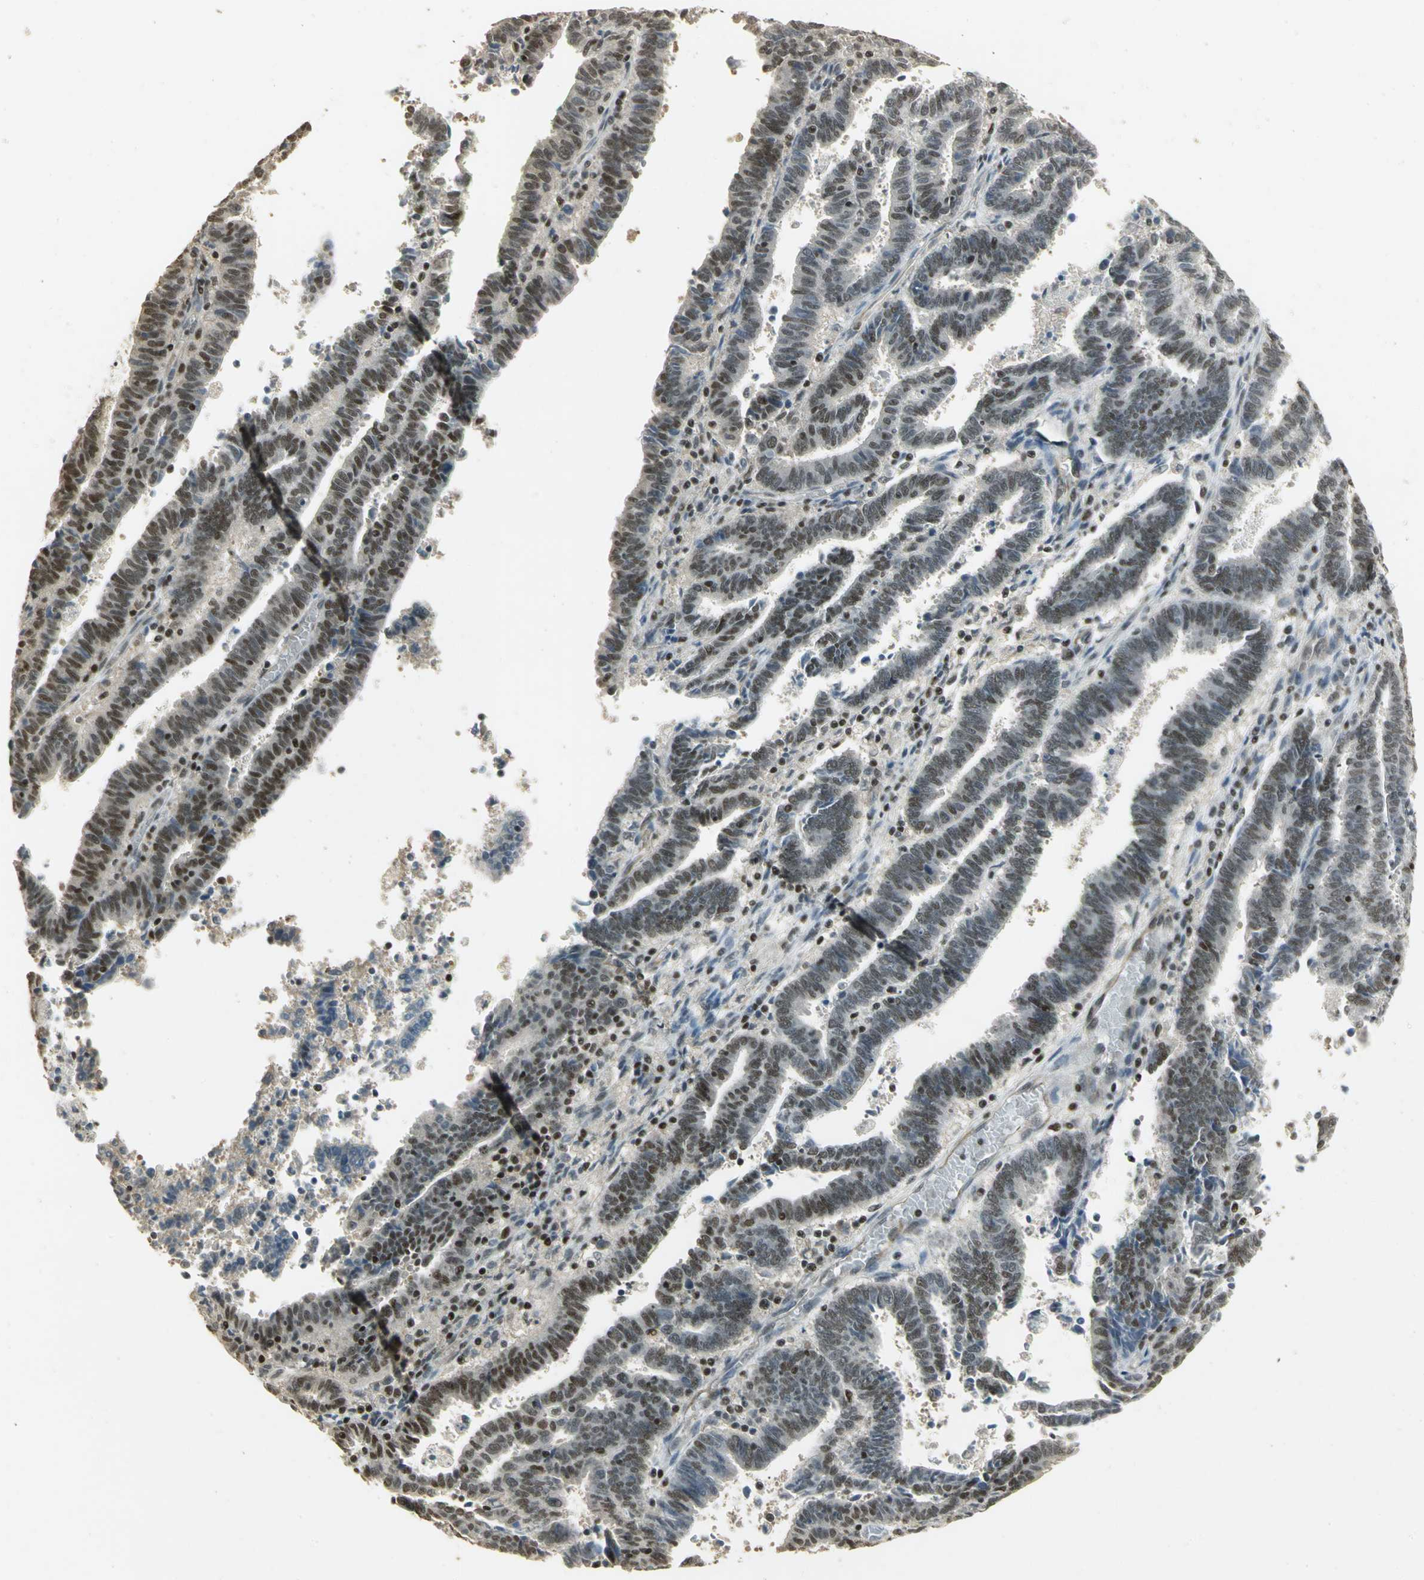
{"staining": {"intensity": "weak", "quantity": ">75%", "location": "nuclear"}, "tissue": "endometrial cancer", "cell_type": "Tumor cells", "image_type": "cancer", "snomed": [{"axis": "morphology", "description": "Adenocarcinoma, NOS"}, {"axis": "topography", "description": "Uterus"}], "caption": "Brown immunohistochemical staining in endometrial cancer demonstrates weak nuclear expression in about >75% of tumor cells.", "gene": "ELF1", "patient": {"sex": "female", "age": 83}}